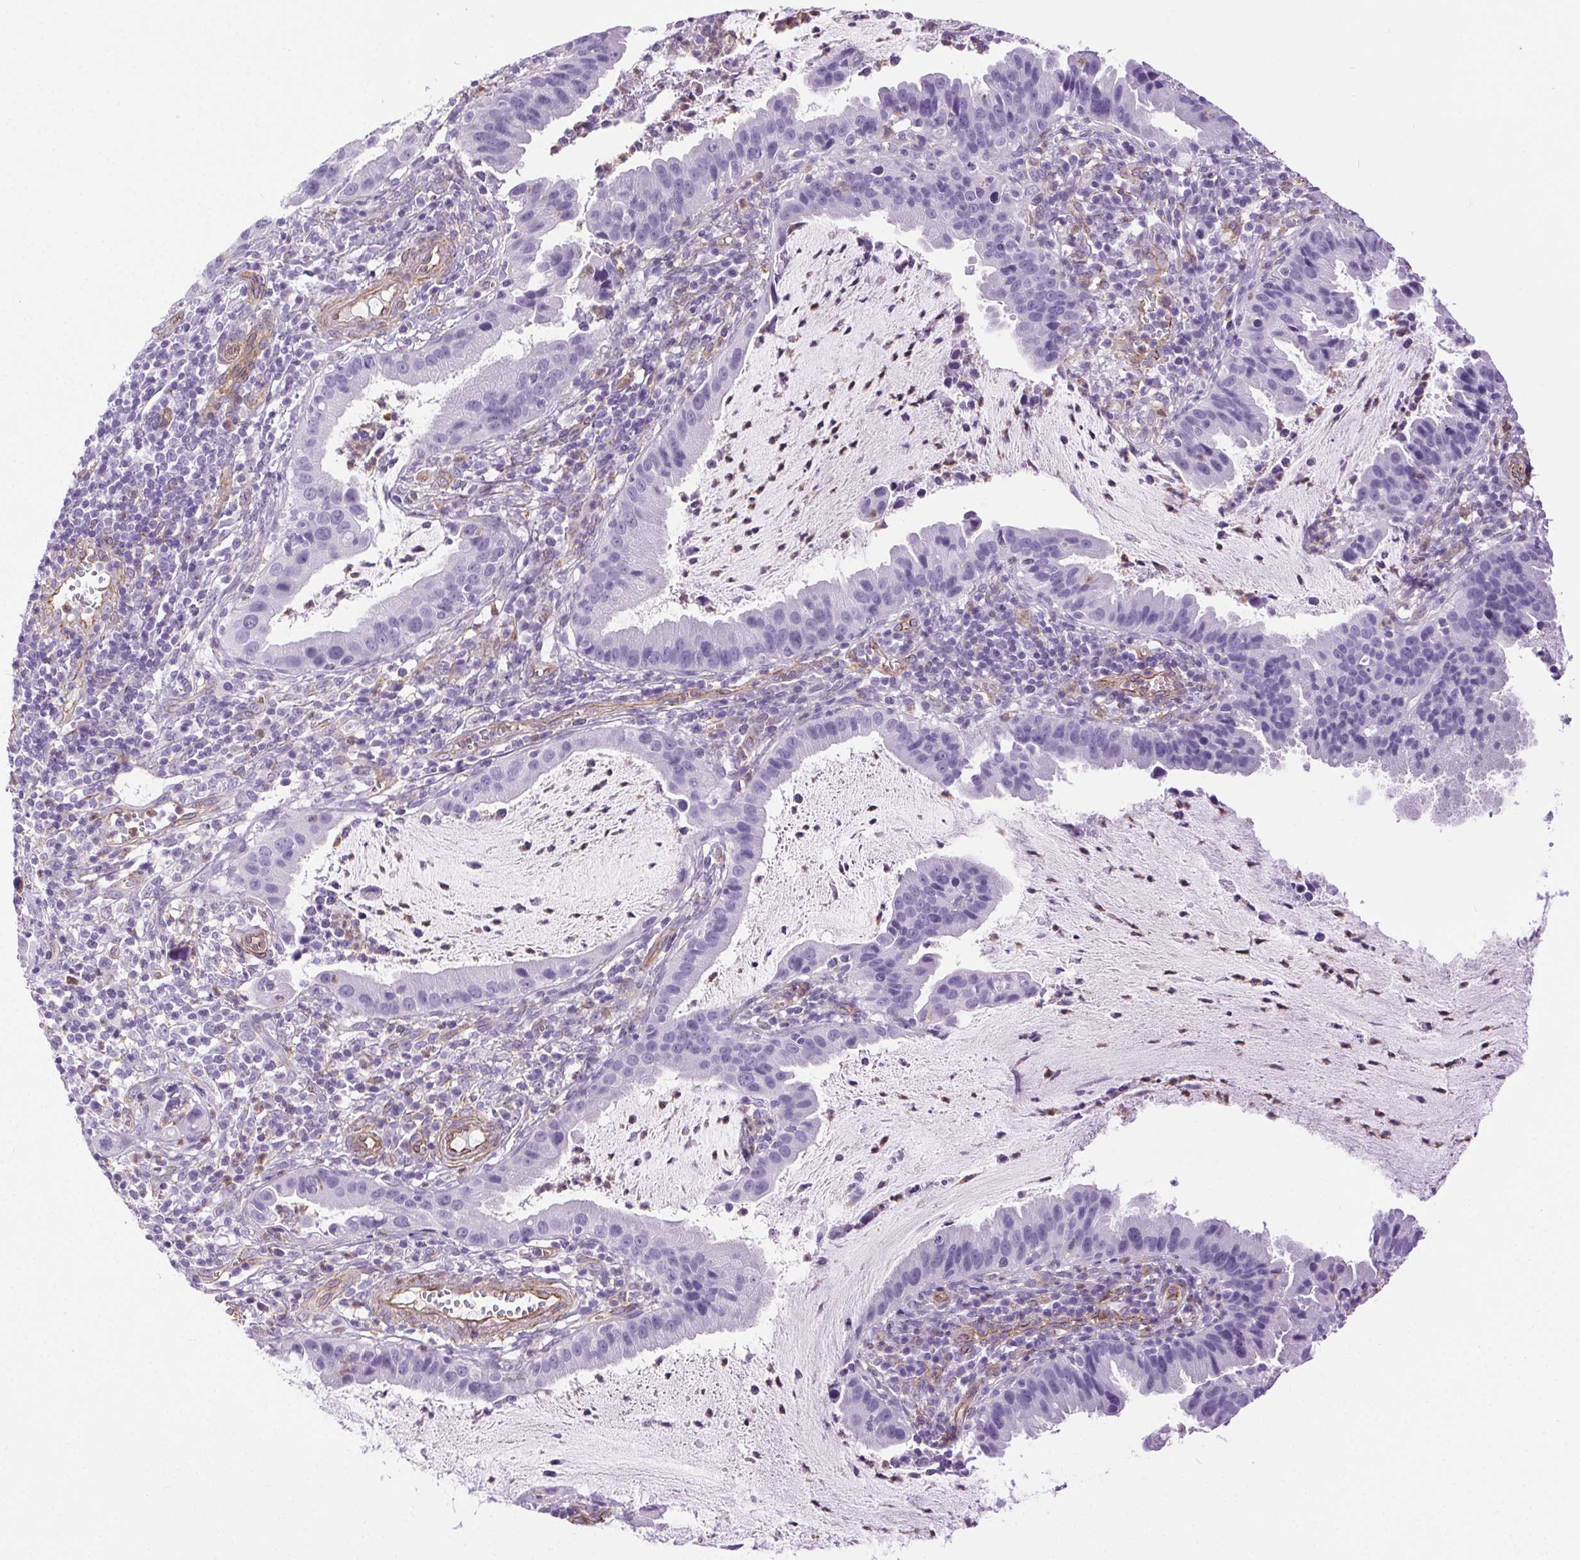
{"staining": {"intensity": "negative", "quantity": "none", "location": "none"}, "tissue": "cervical cancer", "cell_type": "Tumor cells", "image_type": "cancer", "snomed": [{"axis": "morphology", "description": "Adenocarcinoma, NOS"}, {"axis": "topography", "description": "Cervix"}], "caption": "Immunohistochemistry (IHC) photomicrograph of cervical cancer stained for a protein (brown), which demonstrates no positivity in tumor cells.", "gene": "SHCBP1L", "patient": {"sex": "female", "age": 34}}